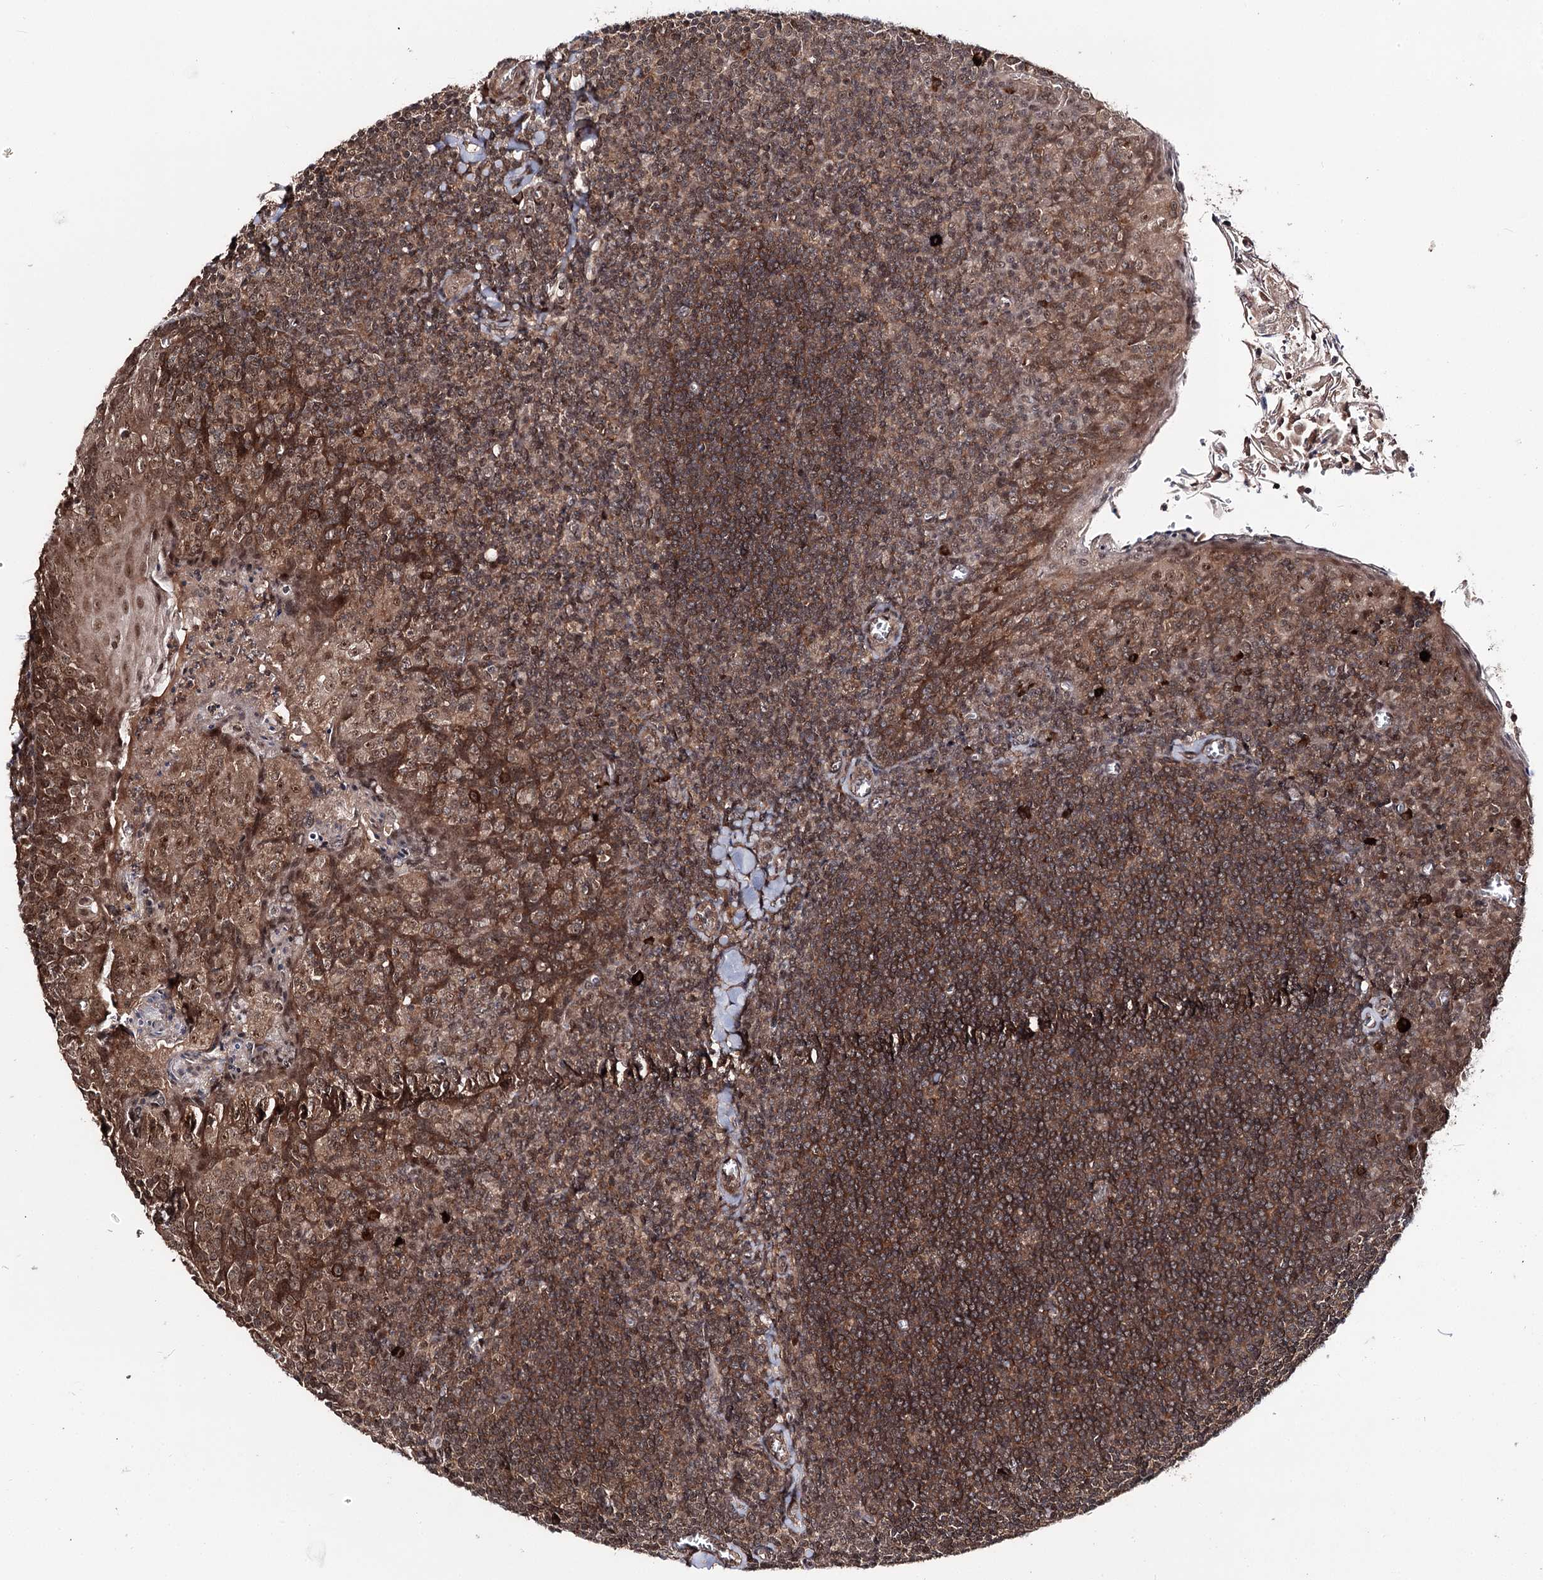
{"staining": {"intensity": "strong", "quantity": "25%-75%", "location": "cytoplasmic/membranous,nuclear"}, "tissue": "tonsil", "cell_type": "Germinal center cells", "image_type": "normal", "snomed": [{"axis": "morphology", "description": "Normal tissue, NOS"}, {"axis": "topography", "description": "Tonsil"}], "caption": "Benign tonsil was stained to show a protein in brown. There is high levels of strong cytoplasmic/membranous,nuclear expression in about 25%-75% of germinal center cells. Using DAB (3,3'-diaminobenzidine) (brown) and hematoxylin (blue) stains, captured at high magnification using brightfield microscopy.", "gene": "FAM53B", "patient": {"sex": "male", "age": 27}}